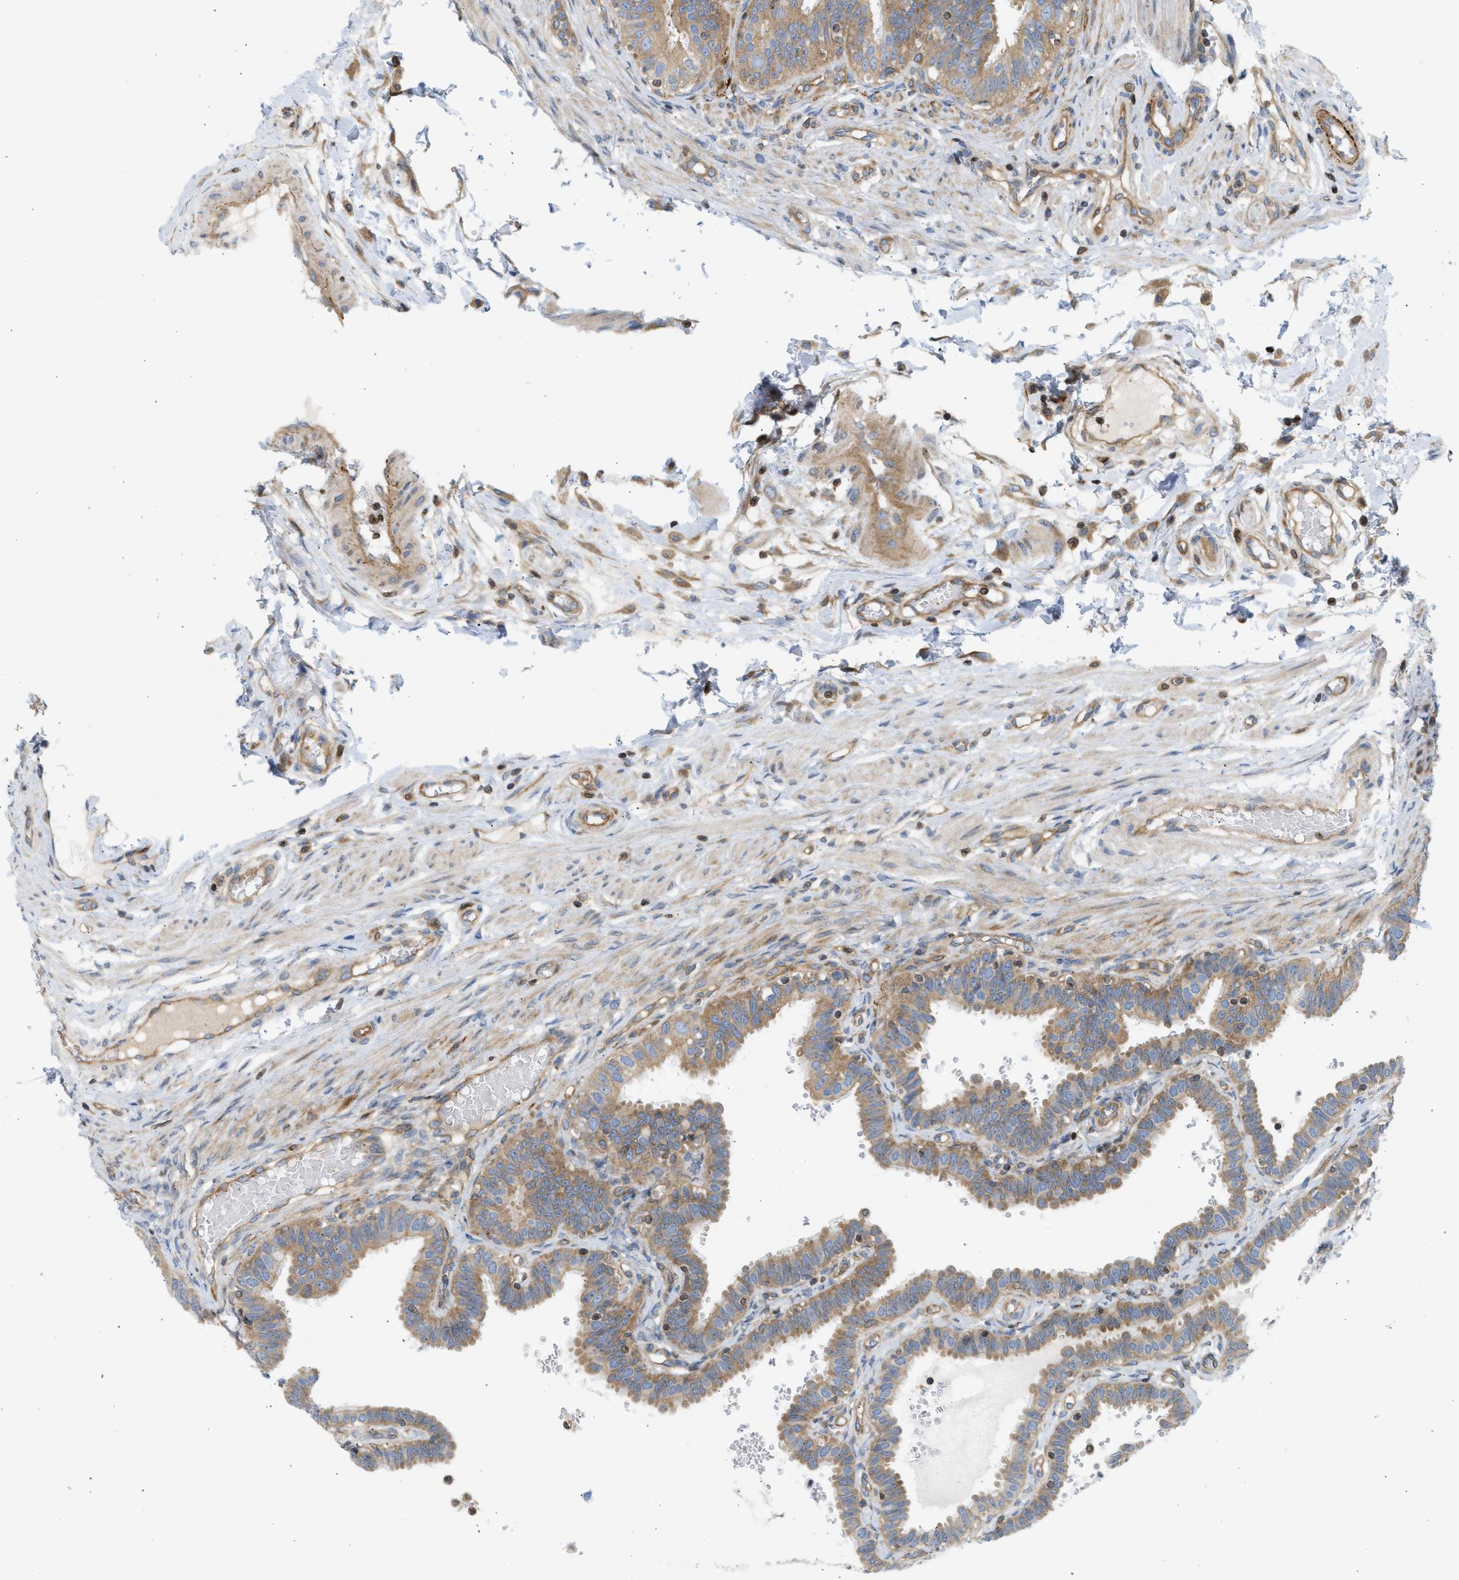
{"staining": {"intensity": "moderate", "quantity": ">75%", "location": "cytoplasmic/membranous"}, "tissue": "fallopian tube", "cell_type": "Glandular cells", "image_type": "normal", "snomed": [{"axis": "morphology", "description": "Normal tissue, NOS"}, {"axis": "topography", "description": "Fallopian tube"}, {"axis": "topography", "description": "Placenta"}], "caption": "Immunohistochemical staining of unremarkable fallopian tube demonstrates moderate cytoplasmic/membranous protein expression in about >75% of glandular cells.", "gene": "STRN", "patient": {"sex": "female", "age": 34}}